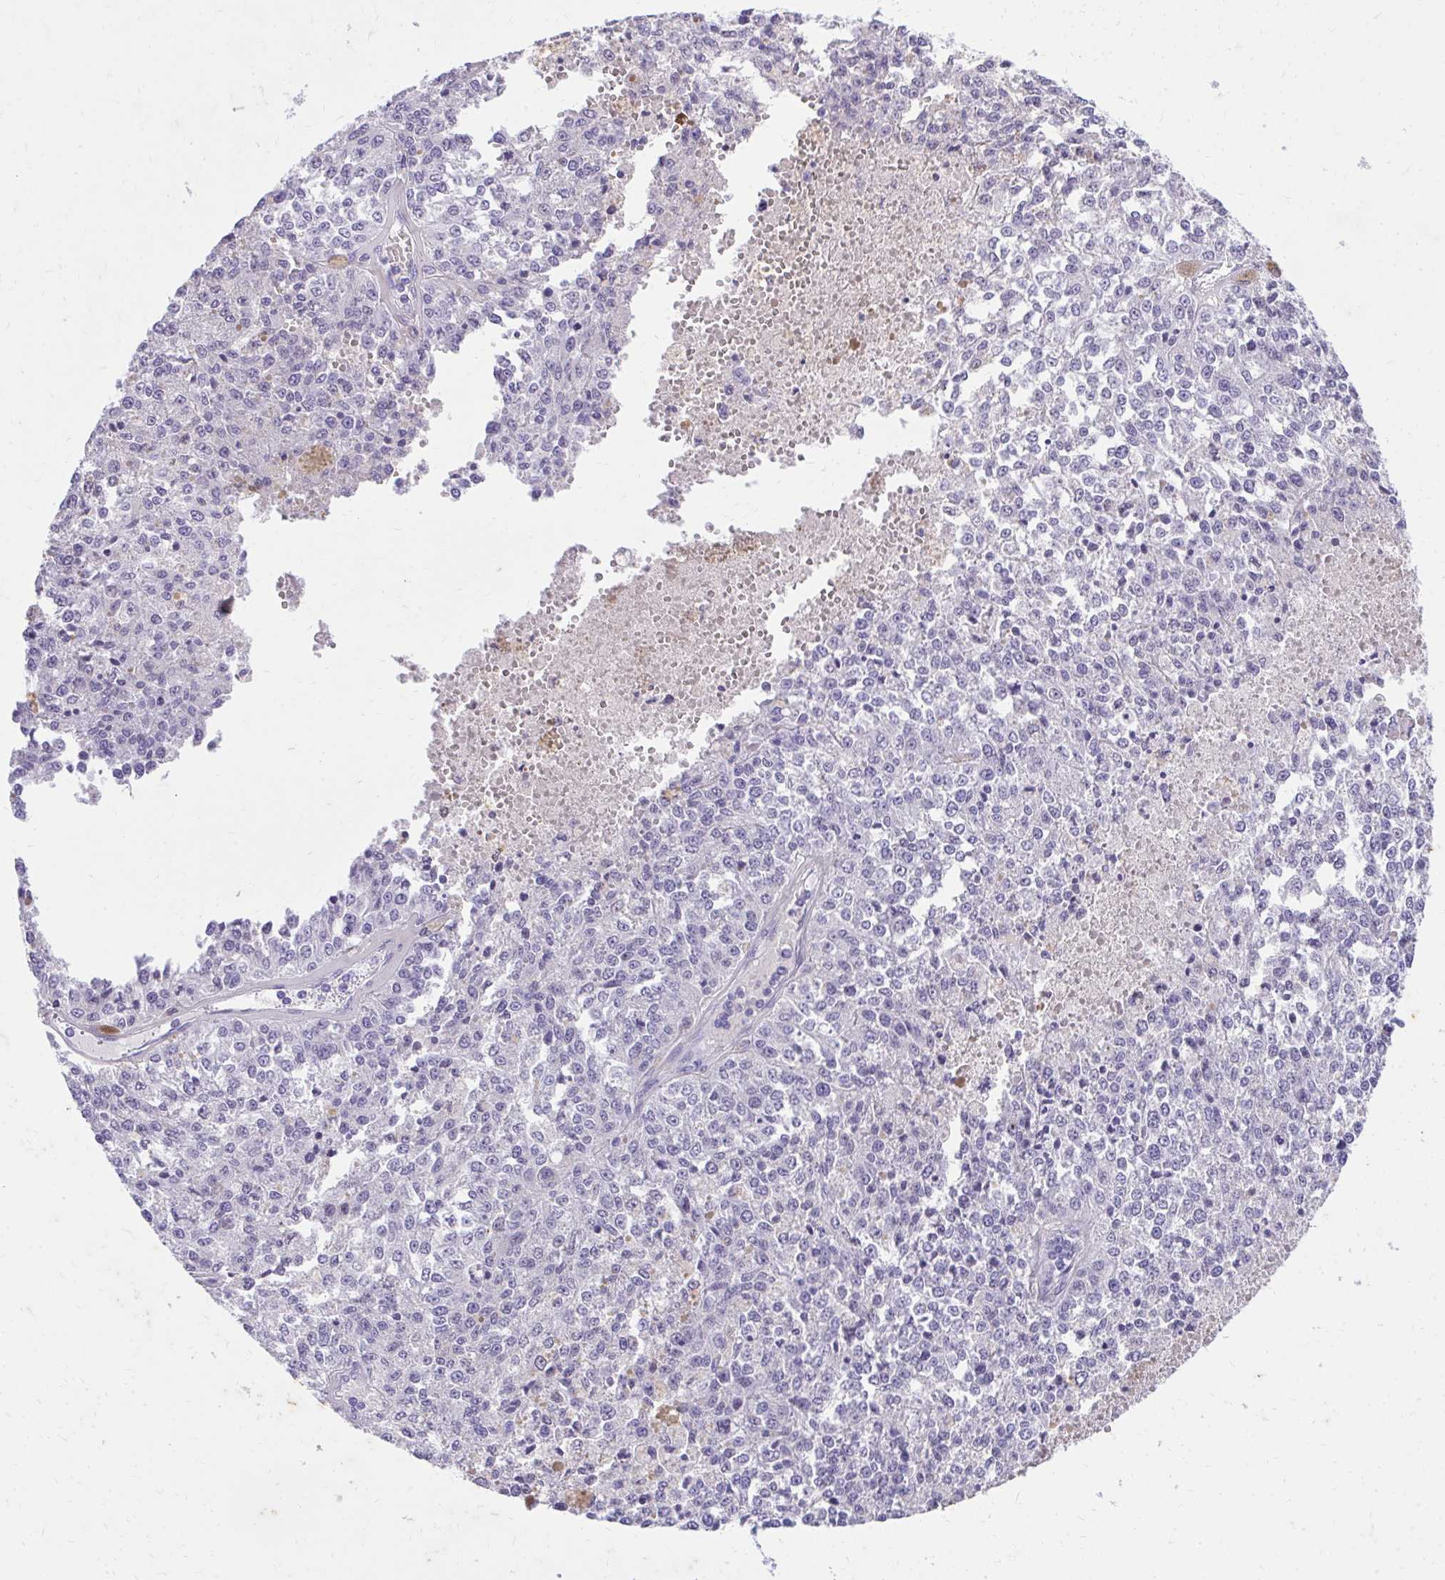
{"staining": {"intensity": "negative", "quantity": "none", "location": "none"}, "tissue": "melanoma", "cell_type": "Tumor cells", "image_type": "cancer", "snomed": [{"axis": "morphology", "description": "Malignant melanoma, Metastatic site"}, {"axis": "topography", "description": "Lymph node"}], "caption": "Melanoma was stained to show a protein in brown. There is no significant positivity in tumor cells.", "gene": "KLK1", "patient": {"sex": "female", "age": 64}}